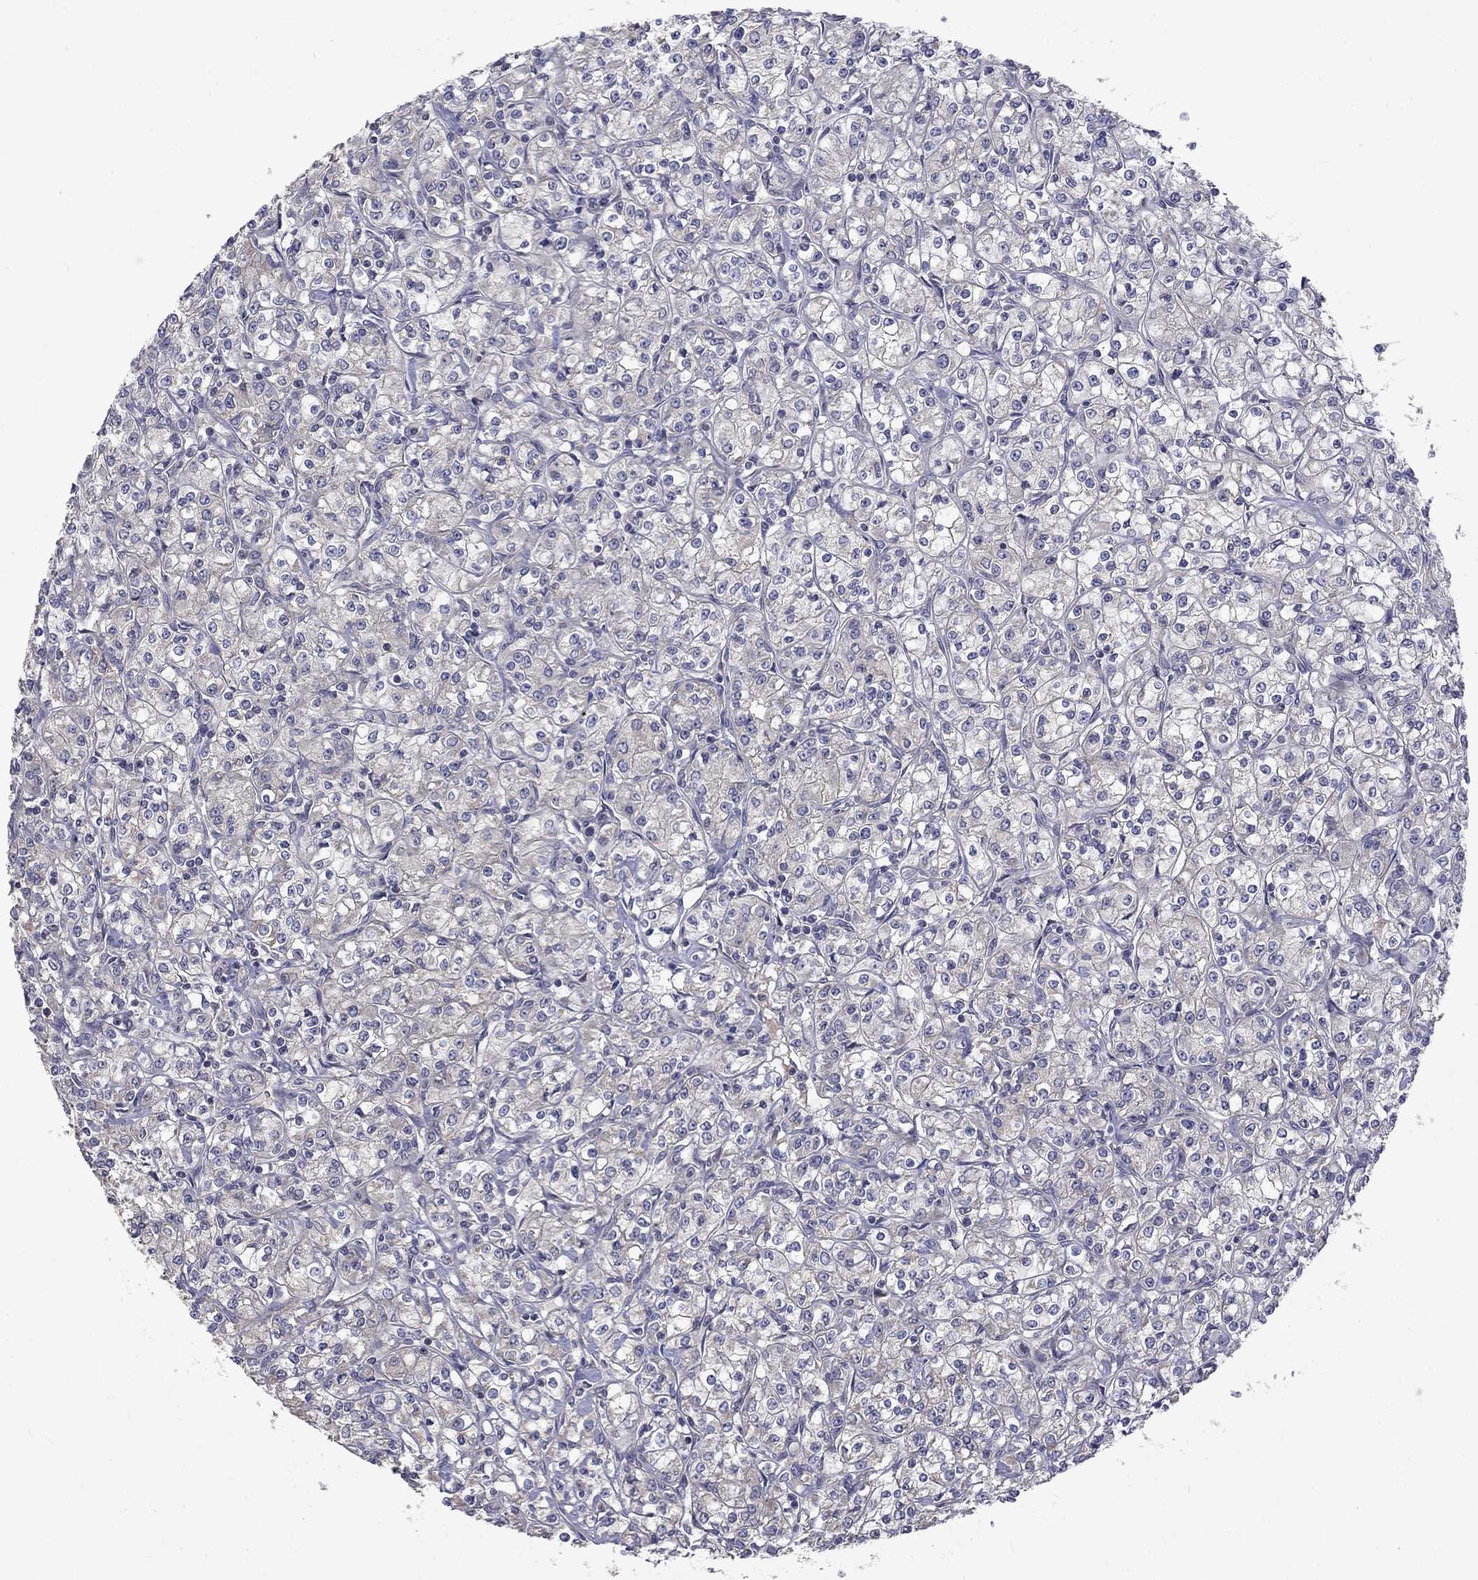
{"staining": {"intensity": "negative", "quantity": "none", "location": "none"}, "tissue": "renal cancer", "cell_type": "Tumor cells", "image_type": "cancer", "snomed": [{"axis": "morphology", "description": "Adenocarcinoma, NOS"}, {"axis": "topography", "description": "Kidney"}], "caption": "Immunohistochemical staining of renal adenocarcinoma shows no significant staining in tumor cells. Brightfield microscopy of IHC stained with DAB (brown) and hematoxylin (blue), captured at high magnification.", "gene": "SLC39A14", "patient": {"sex": "male", "age": 77}}